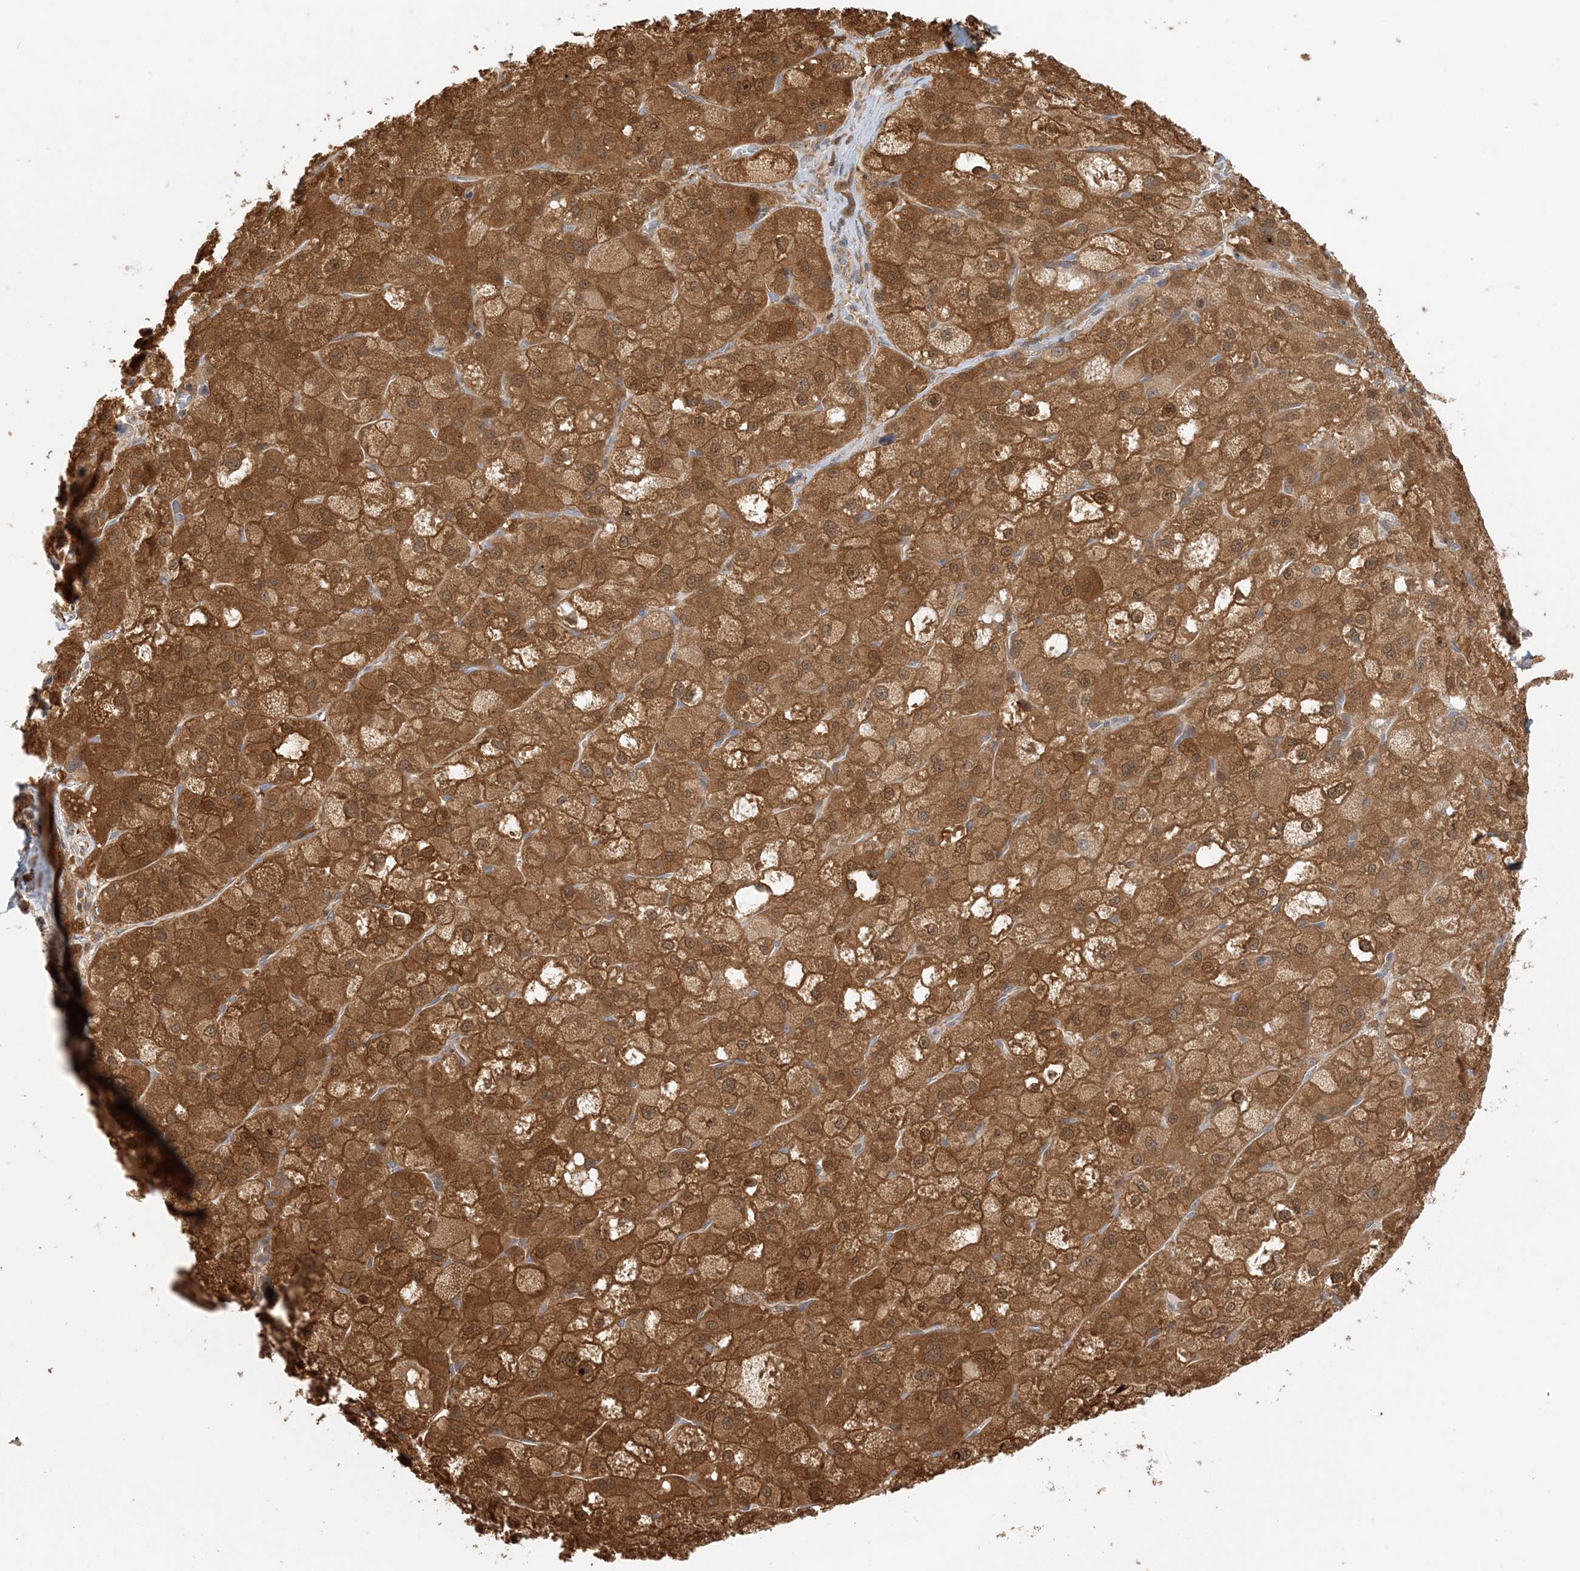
{"staining": {"intensity": "strong", "quantity": ">75%", "location": "cytoplasmic/membranous"}, "tissue": "liver cancer", "cell_type": "Tumor cells", "image_type": "cancer", "snomed": [{"axis": "morphology", "description": "Carcinoma, Hepatocellular, NOS"}, {"axis": "topography", "description": "Liver"}], "caption": "IHC photomicrograph of liver cancer (hepatocellular carcinoma) stained for a protein (brown), which exhibits high levels of strong cytoplasmic/membranous positivity in about >75% of tumor cells.", "gene": "HNMT", "patient": {"sex": "male", "age": 57}}